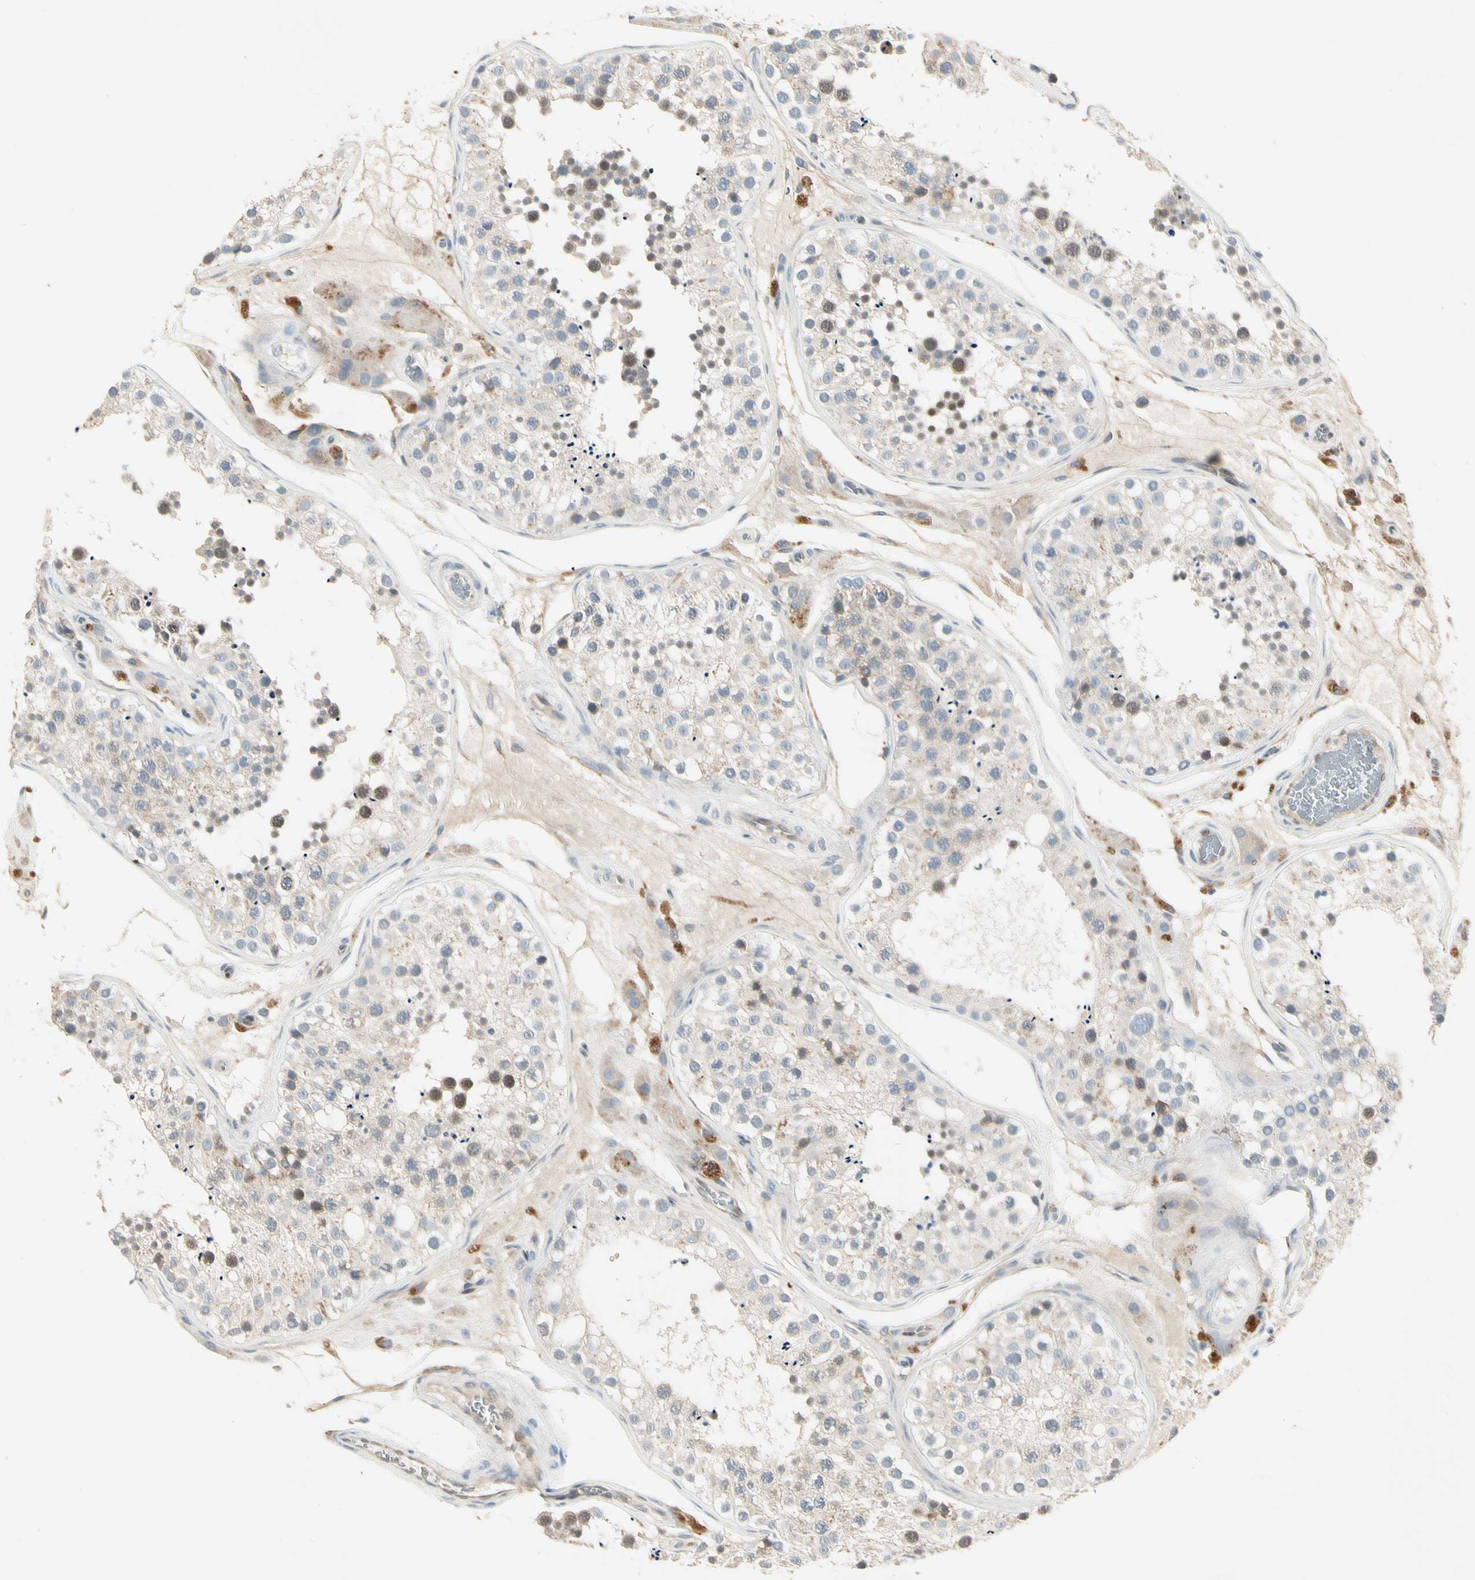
{"staining": {"intensity": "weak", "quantity": "25%-75%", "location": "cytoplasmic/membranous"}, "tissue": "testis", "cell_type": "Cells in seminiferous ducts", "image_type": "normal", "snomed": [{"axis": "morphology", "description": "Normal tissue, NOS"}, {"axis": "topography", "description": "Testis"}], "caption": "Weak cytoplasmic/membranous positivity is present in approximately 25%-75% of cells in seminiferous ducts in benign testis.", "gene": "IL1R1", "patient": {"sex": "male", "age": 26}}